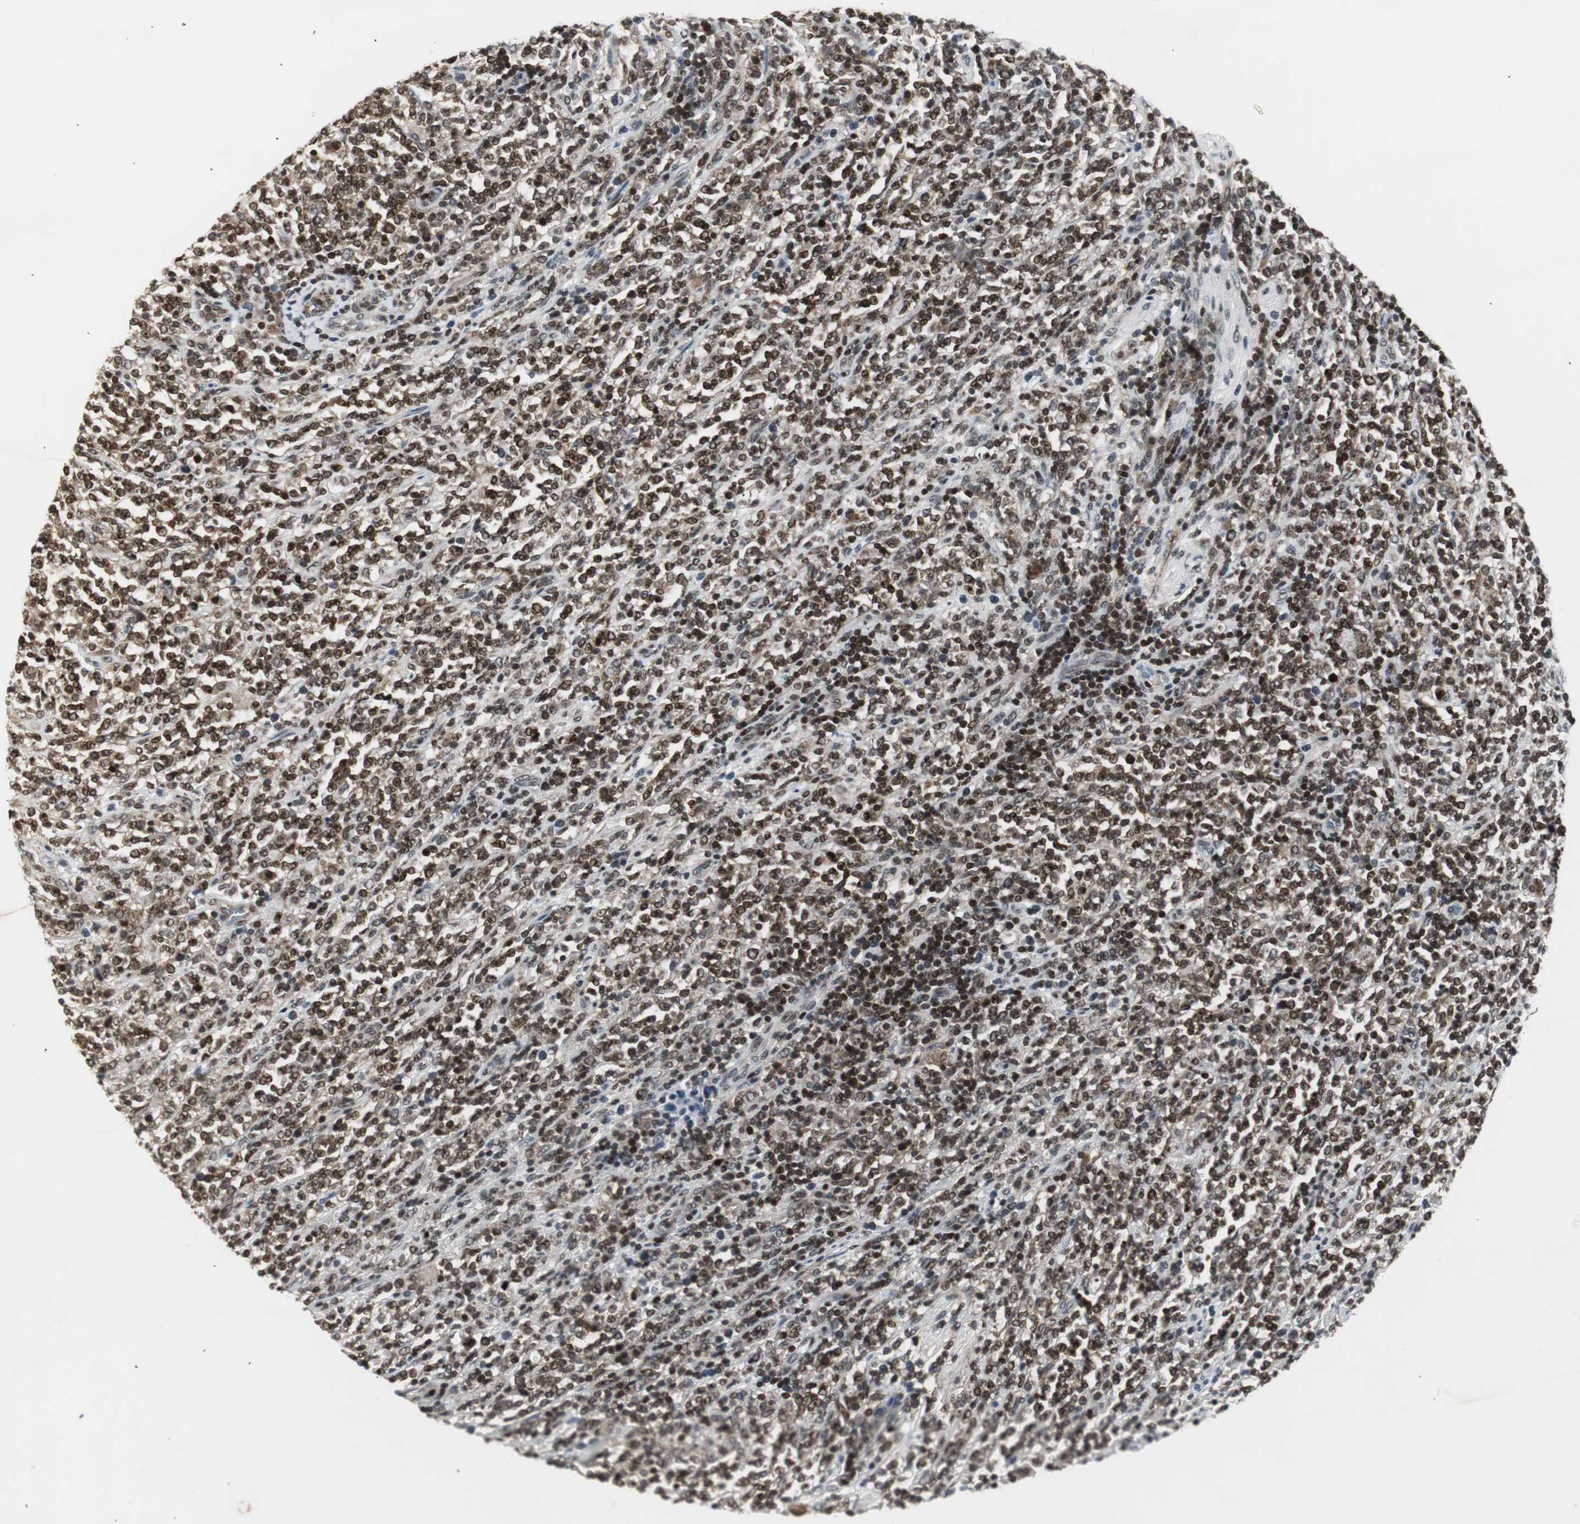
{"staining": {"intensity": "strong", "quantity": ">75%", "location": "cytoplasmic/membranous,nuclear"}, "tissue": "lymphoma", "cell_type": "Tumor cells", "image_type": "cancer", "snomed": [{"axis": "morphology", "description": "Malignant lymphoma, non-Hodgkin's type, High grade"}, {"axis": "topography", "description": "Soft tissue"}], "caption": "Malignant lymphoma, non-Hodgkin's type (high-grade) stained with DAB immunohistochemistry shows high levels of strong cytoplasmic/membranous and nuclear positivity in approximately >75% of tumor cells.", "gene": "MPG", "patient": {"sex": "male", "age": 18}}